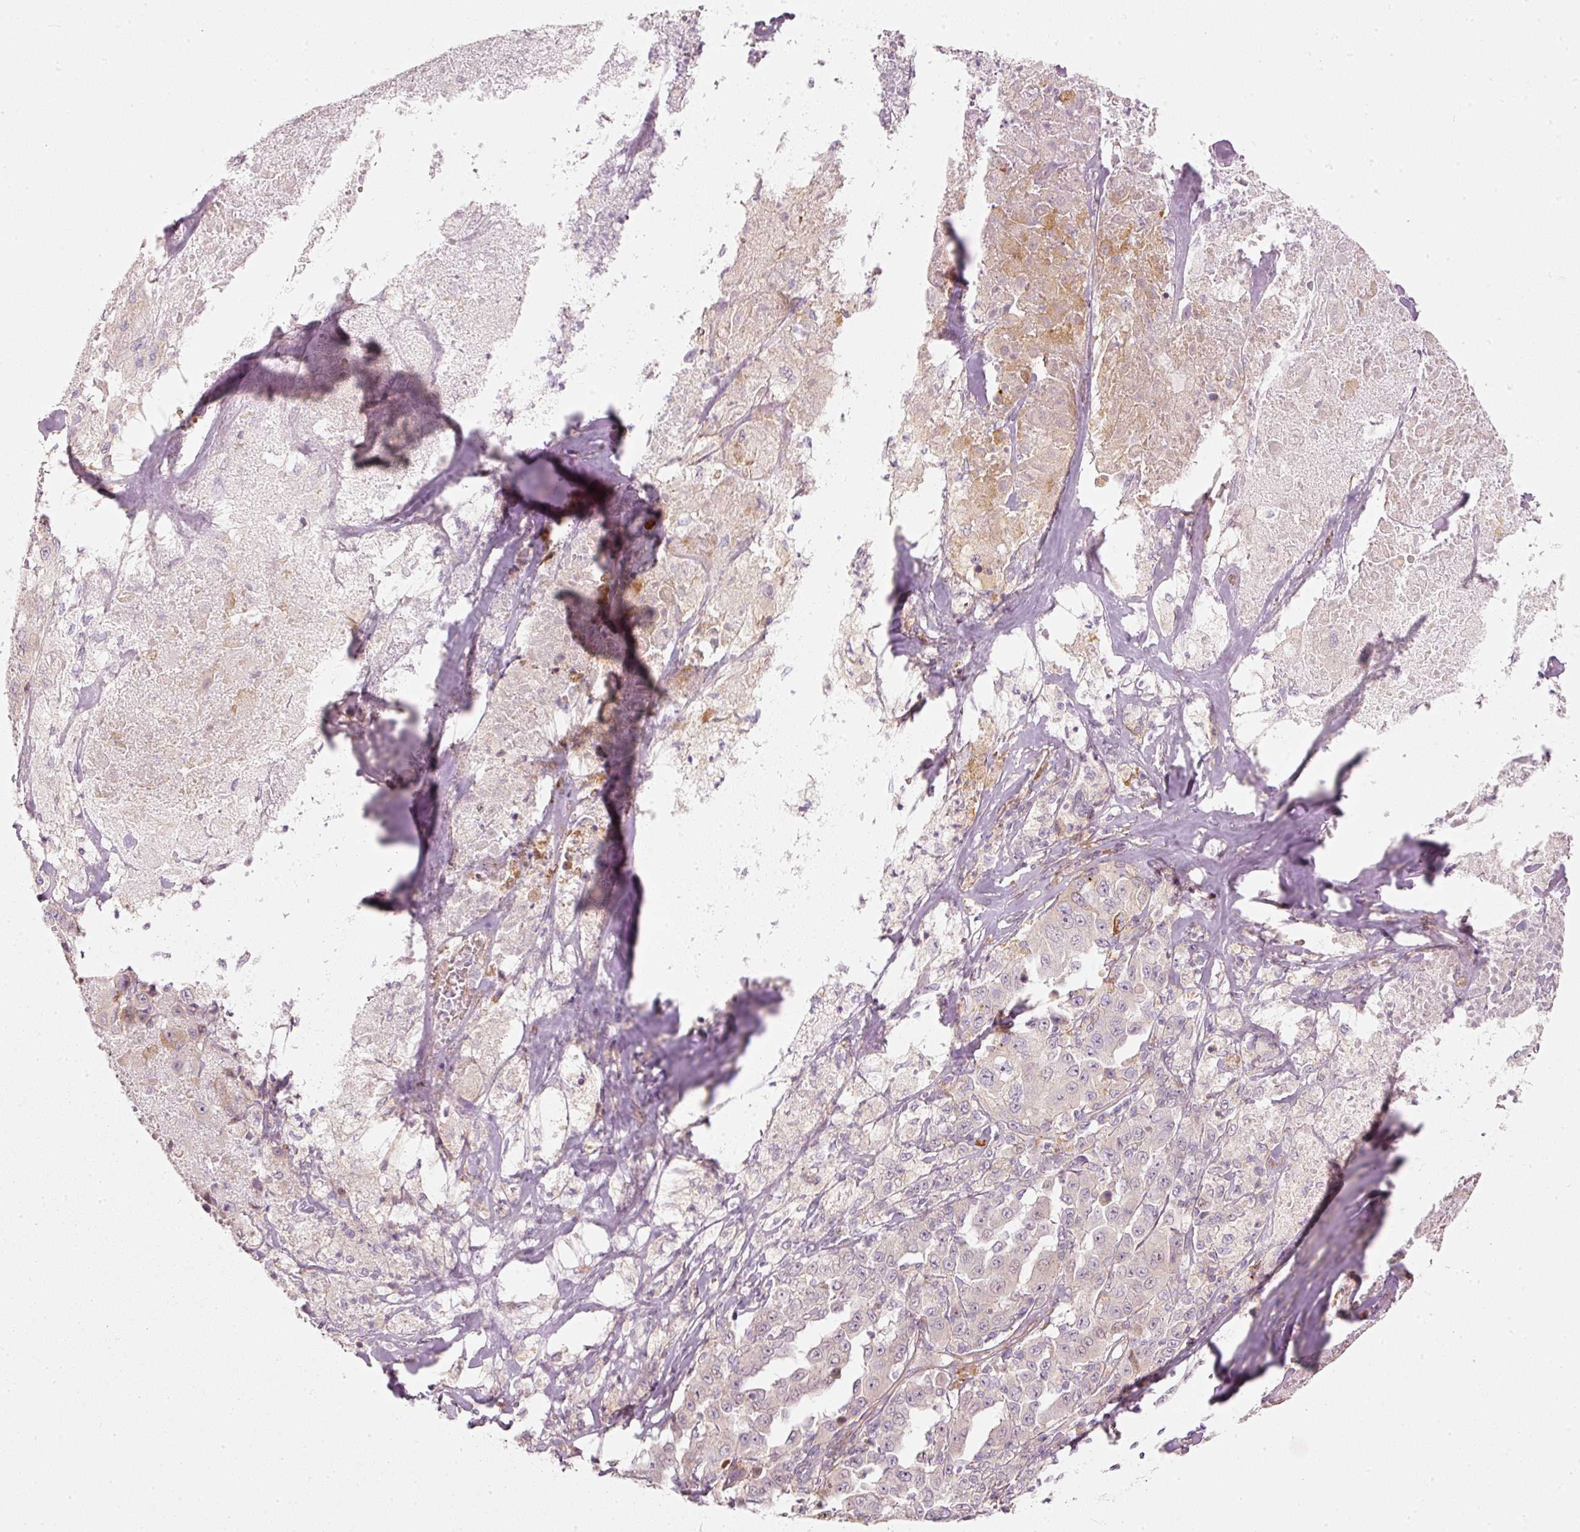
{"staining": {"intensity": "negative", "quantity": "none", "location": "none"}, "tissue": "melanoma", "cell_type": "Tumor cells", "image_type": "cancer", "snomed": [{"axis": "morphology", "description": "Malignant melanoma, Metastatic site"}, {"axis": "topography", "description": "Lymph node"}], "caption": "DAB immunohistochemical staining of malignant melanoma (metastatic site) exhibits no significant expression in tumor cells.", "gene": "KCNQ1", "patient": {"sex": "male", "age": 62}}